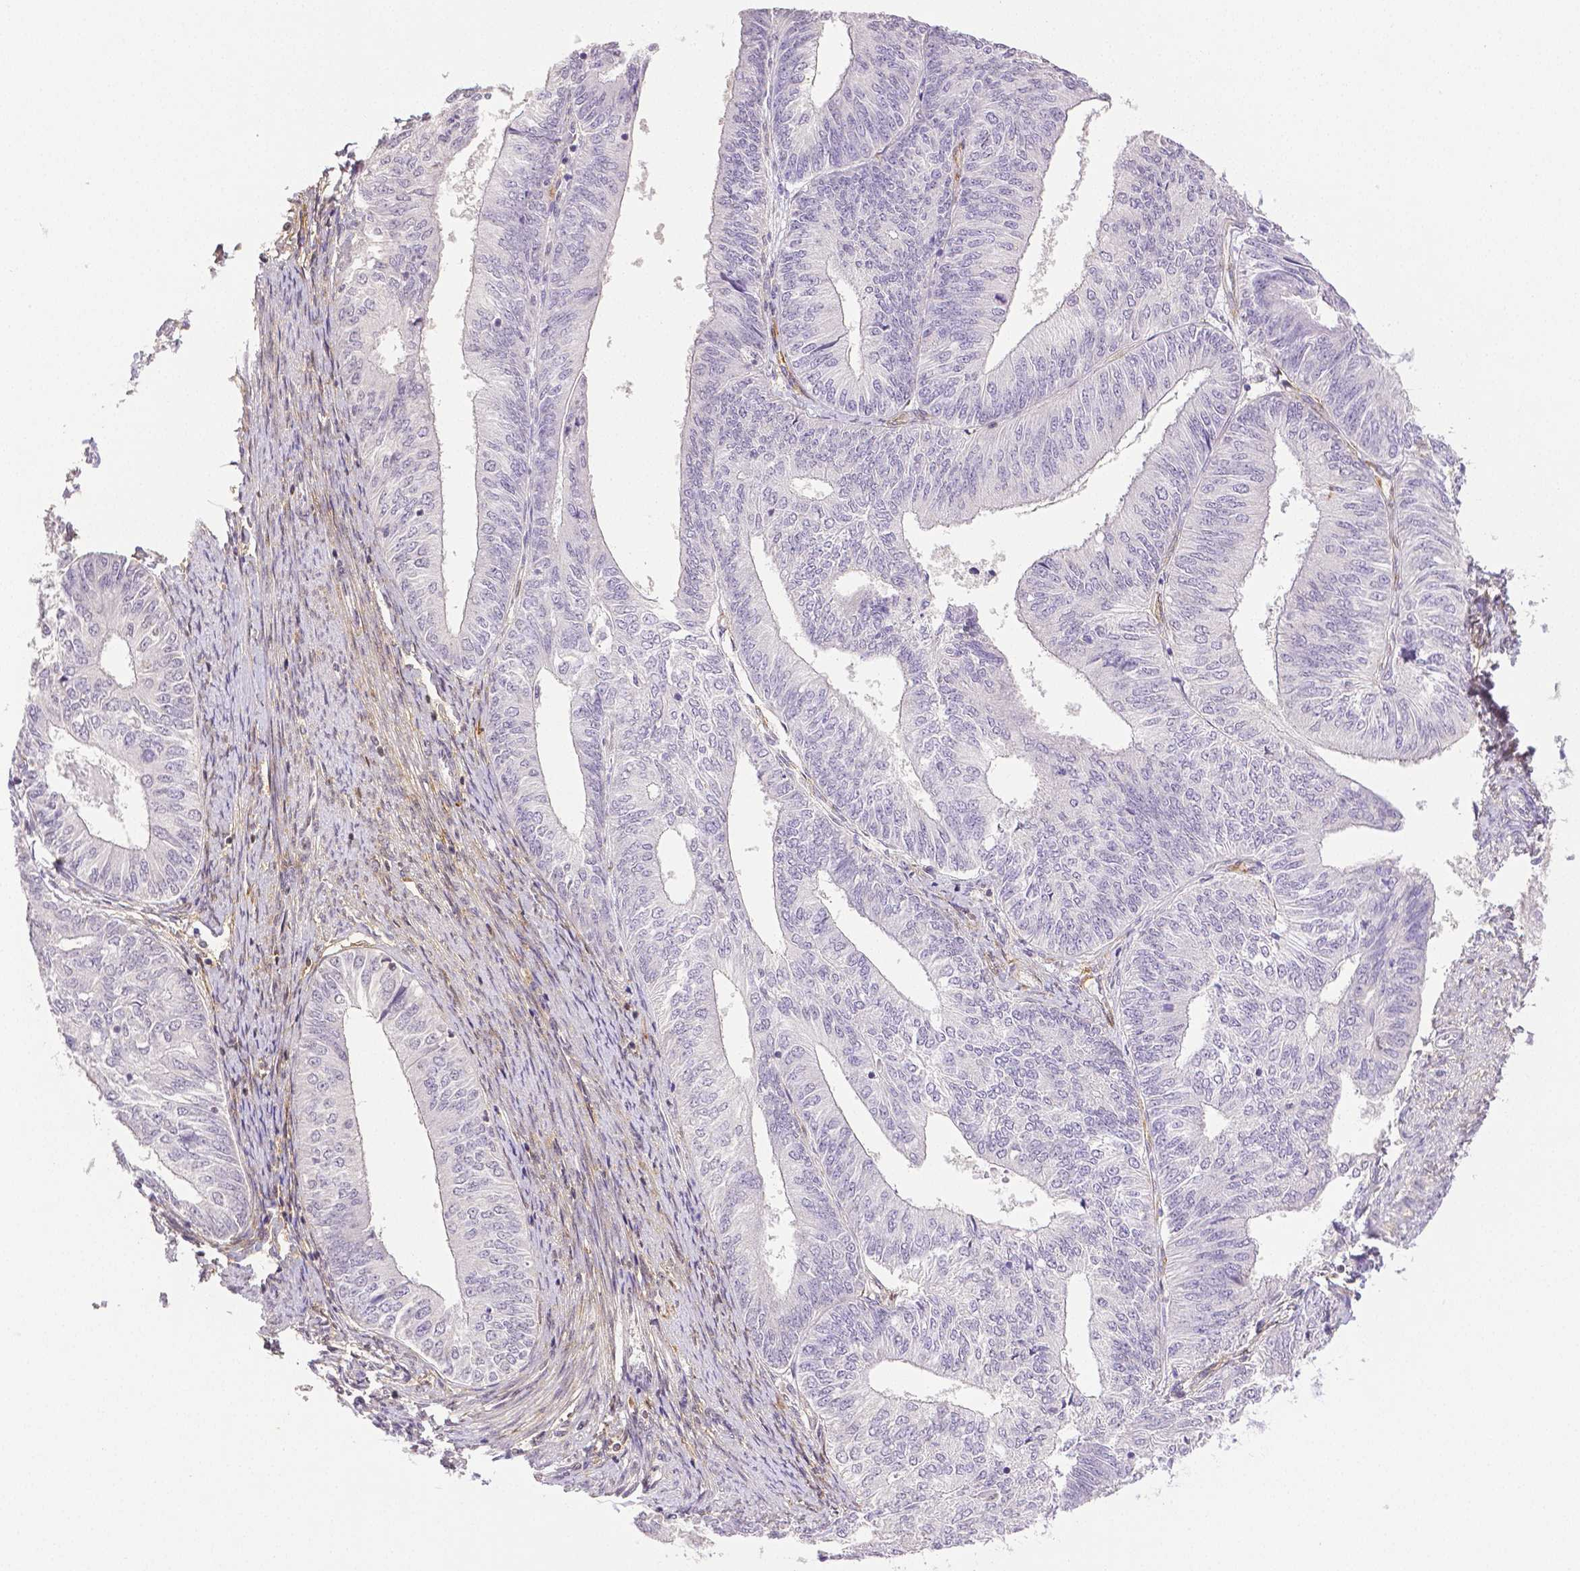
{"staining": {"intensity": "negative", "quantity": "none", "location": "none"}, "tissue": "endometrial cancer", "cell_type": "Tumor cells", "image_type": "cancer", "snomed": [{"axis": "morphology", "description": "Adenocarcinoma, NOS"}, {"axis": "topography", "description": "Endometrium"}], "caption": "This histopathology image is of endometrial adenocarcinoma stained with immunohistochemistry to label a protein in brown with the nuclei are counter-stained blue. There is no positivity in tumor cells. Nuclei are stained in blue.", "gene": "THY1", "patient": {"sex": "female", "age": 58}}